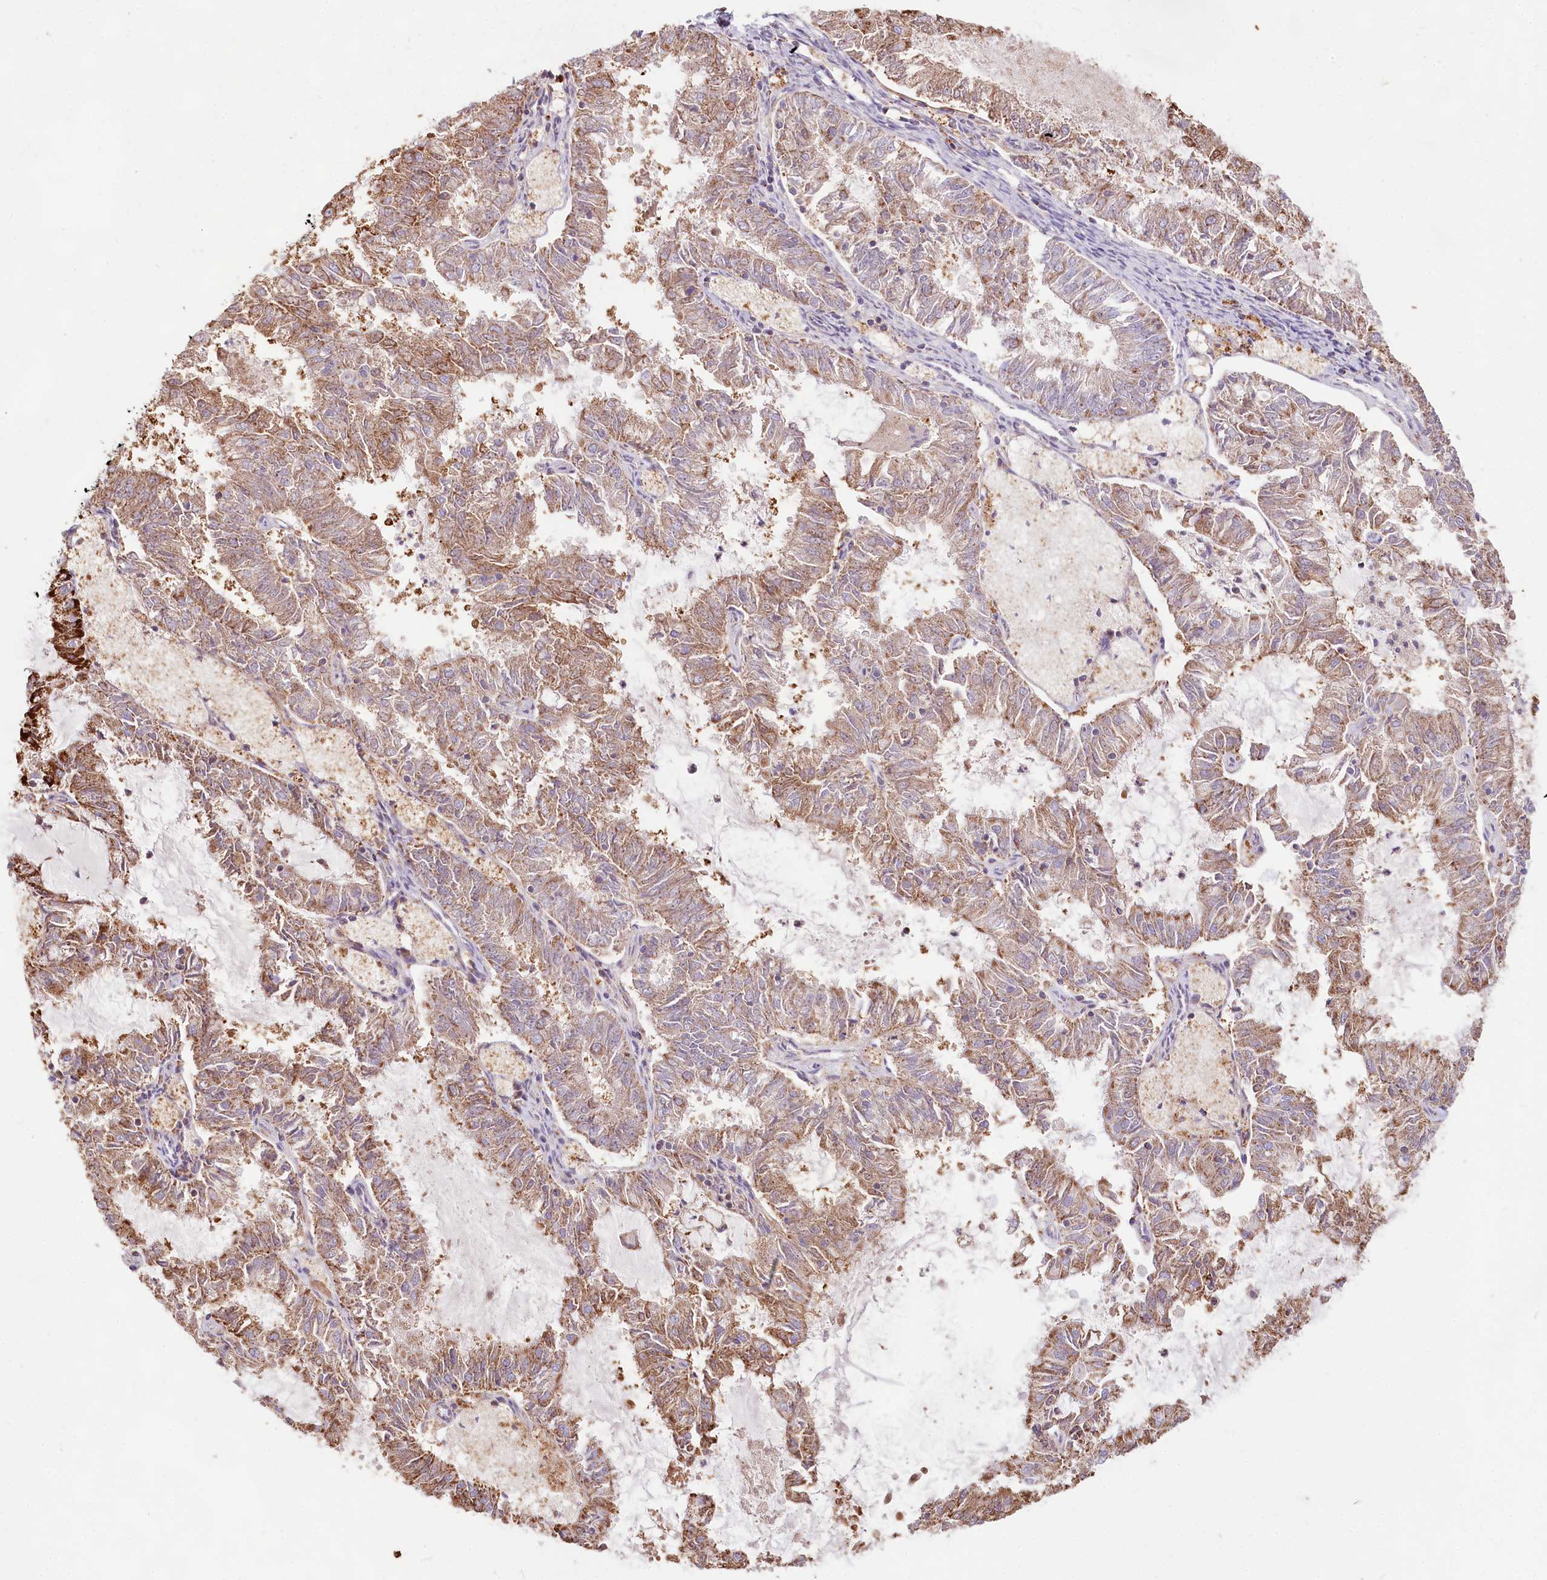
{"staining": {"intensity": "moderate", "quantity": ">75%", "location": "cytoplasmic/membranous"}, "tissue": "endometrial cancer", "cell_type": "Tumor cells", "image_type": "cancer", "snomed": [{"axis": "morphology", "description": "Adenocarcinoma, NOS"}, {"axis": "topography", "description": "Endometrium"}], "caption": "Protein staining exhibits moderate cytoplasmic/membranous expression in approximately >75% of tumor cells in endometrial adenocarcinoma.", "gene": "TASOR2", "patient": {"sex": "female", "age": 57}}